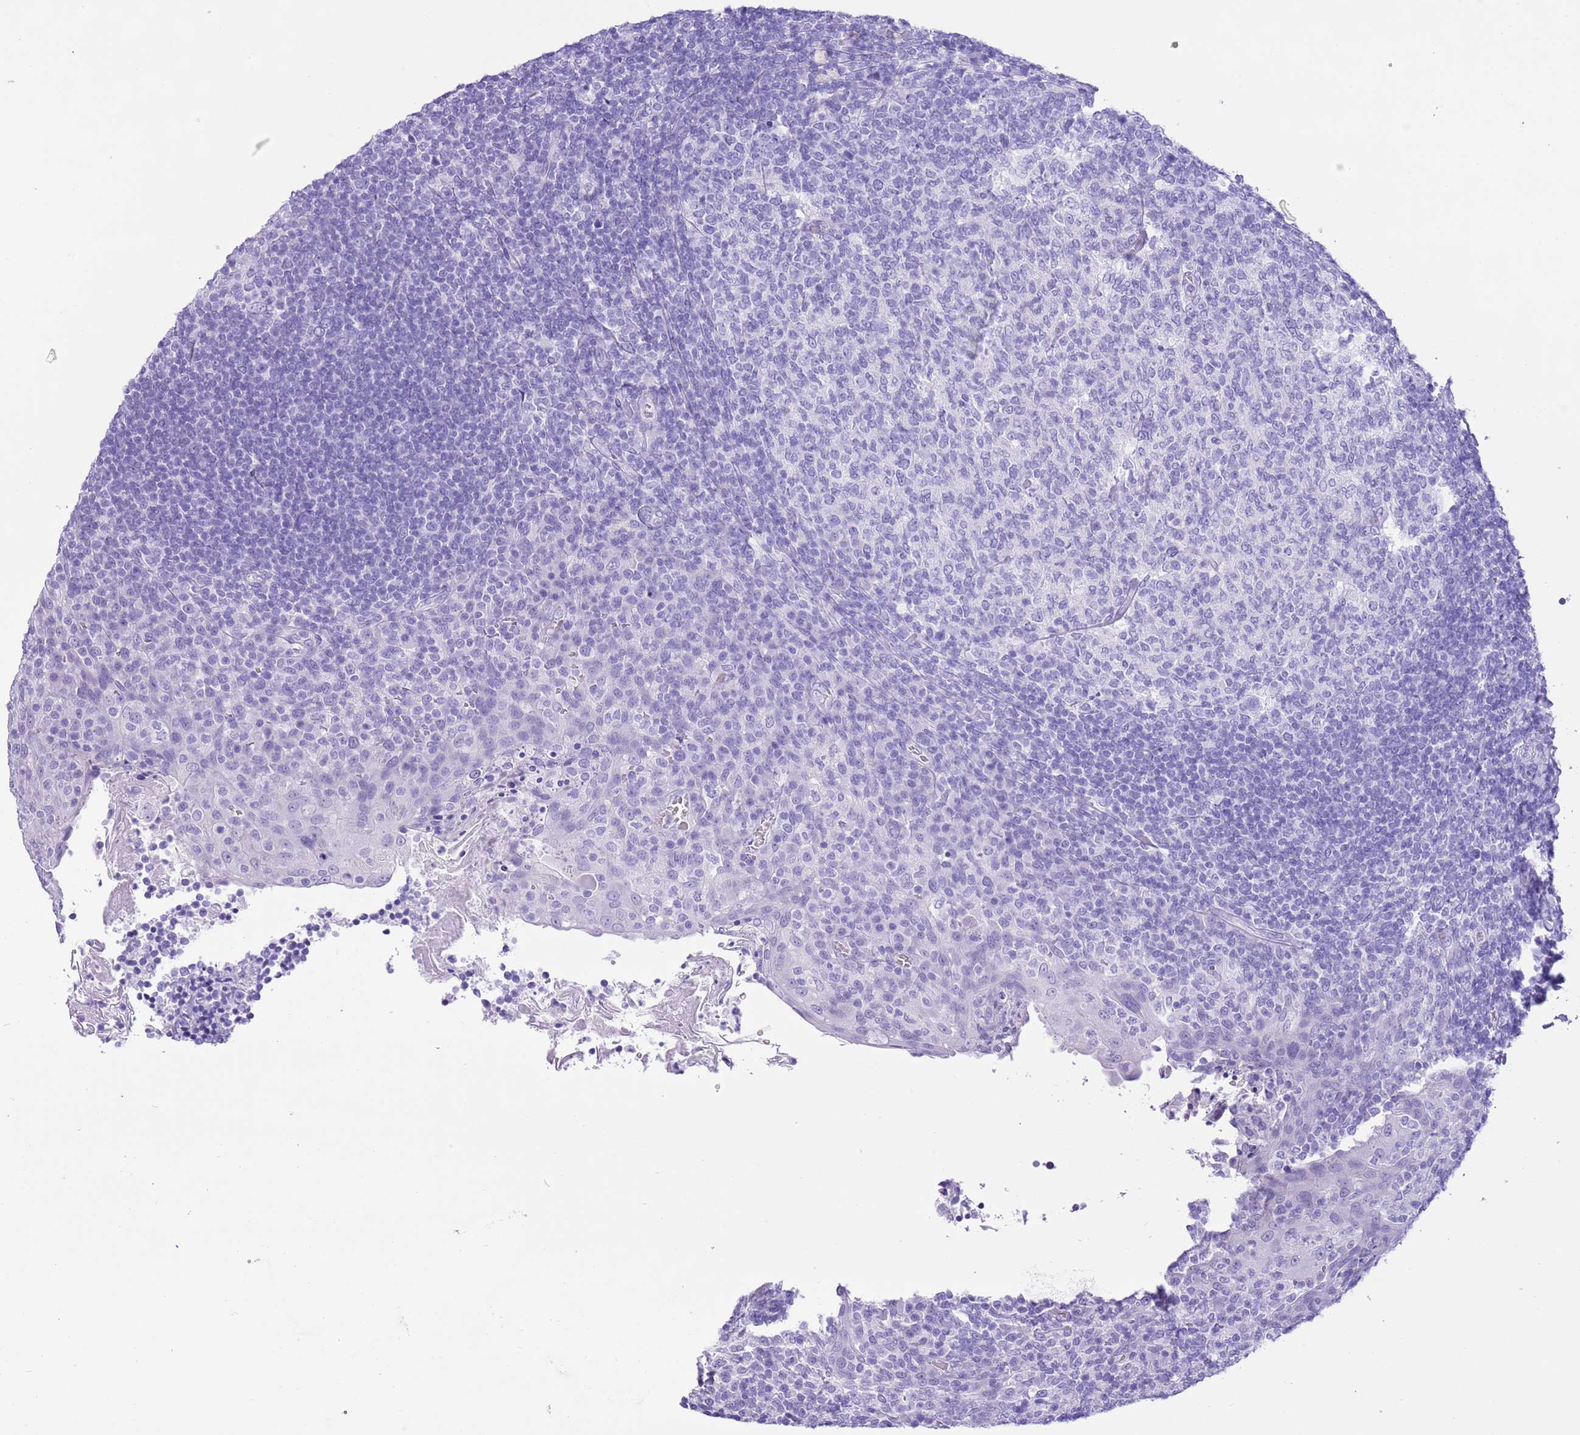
{"staining": {"intensity": "negative", "quantity": "none", "location": "none"}, "tissue": "tonsil", "cell_type": "Germinal center cells", "image_type": "normal", "snomed": [{"axis": "morphology", "description": "Normal tissue, NOS"}, {"axis": "topography", "description": "Tonsil"}], "caption": "Tonsil stained for a protein using IHC reveals no positivity germinal center cells.", "gene": "TMEM185A", "patient": {"sex": "female", "age": 10}}